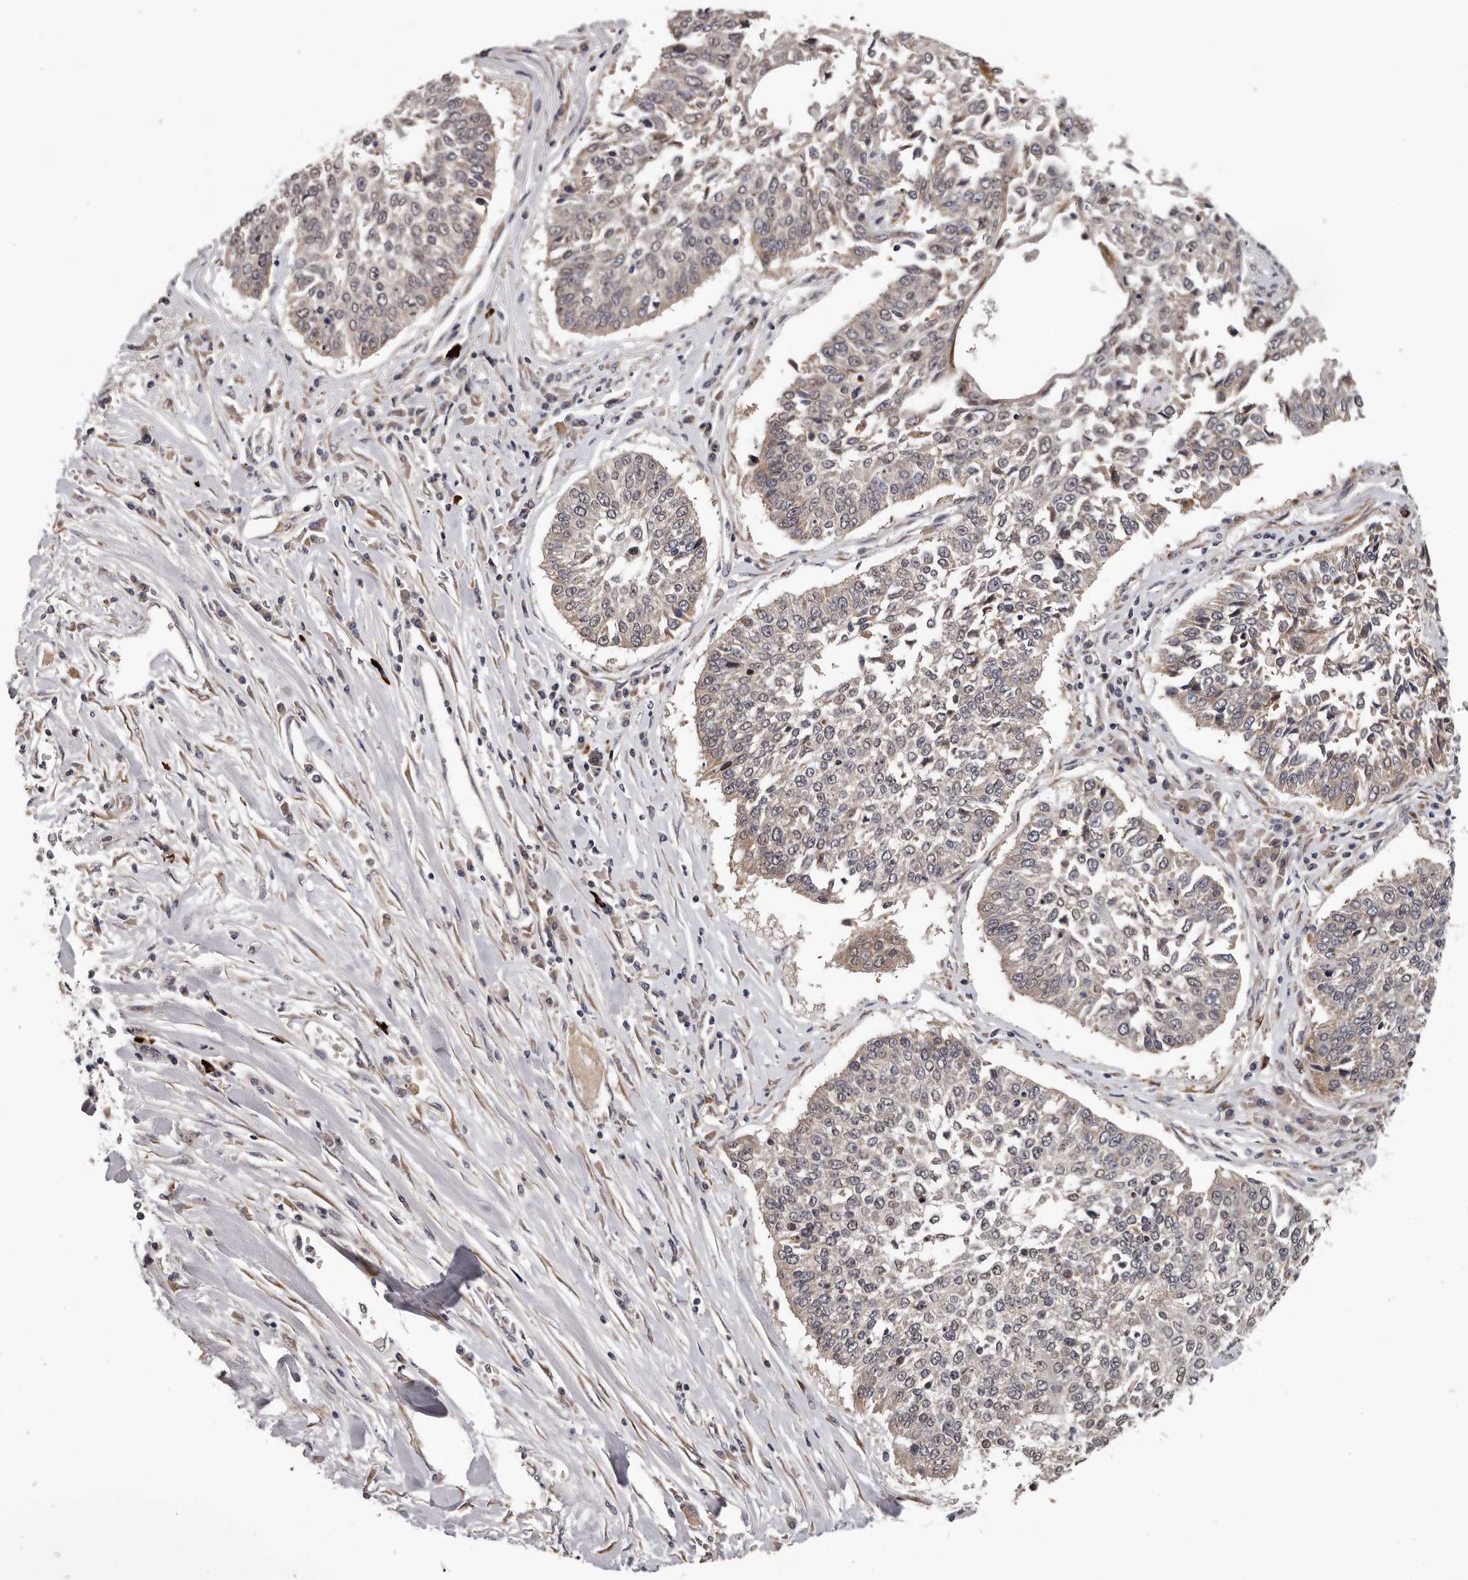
{"staining": {"intensity": "weak", "quantity": "25%-75%", "location": "cytoplasmic/membranous"}, "tissue": "lung cancer", "cell_type": "Tumor cells", "image_type": "cancer", "snomed": [{"axis": "morphology", "description": "Normal tissue, NOS"}, {"axis": "morphology", "description": "Squamous cell carcinoma, NOS"}, {"axis": "topography", "description": "Cartilage tissue"}, {"axis": "topography", "description": "Lung"}, {"axis": "topography", "description": "Peripheral nerve tissue"}], "caption": "Immunohistochemistry (IHC) of lung squamous cell carcinoma reveals low levels of weak cytoplasmic/membranous expression in about 25%-75% of tumor cells.", "gene": "MED8", "patient": {"sex": "female", "age": 49}}